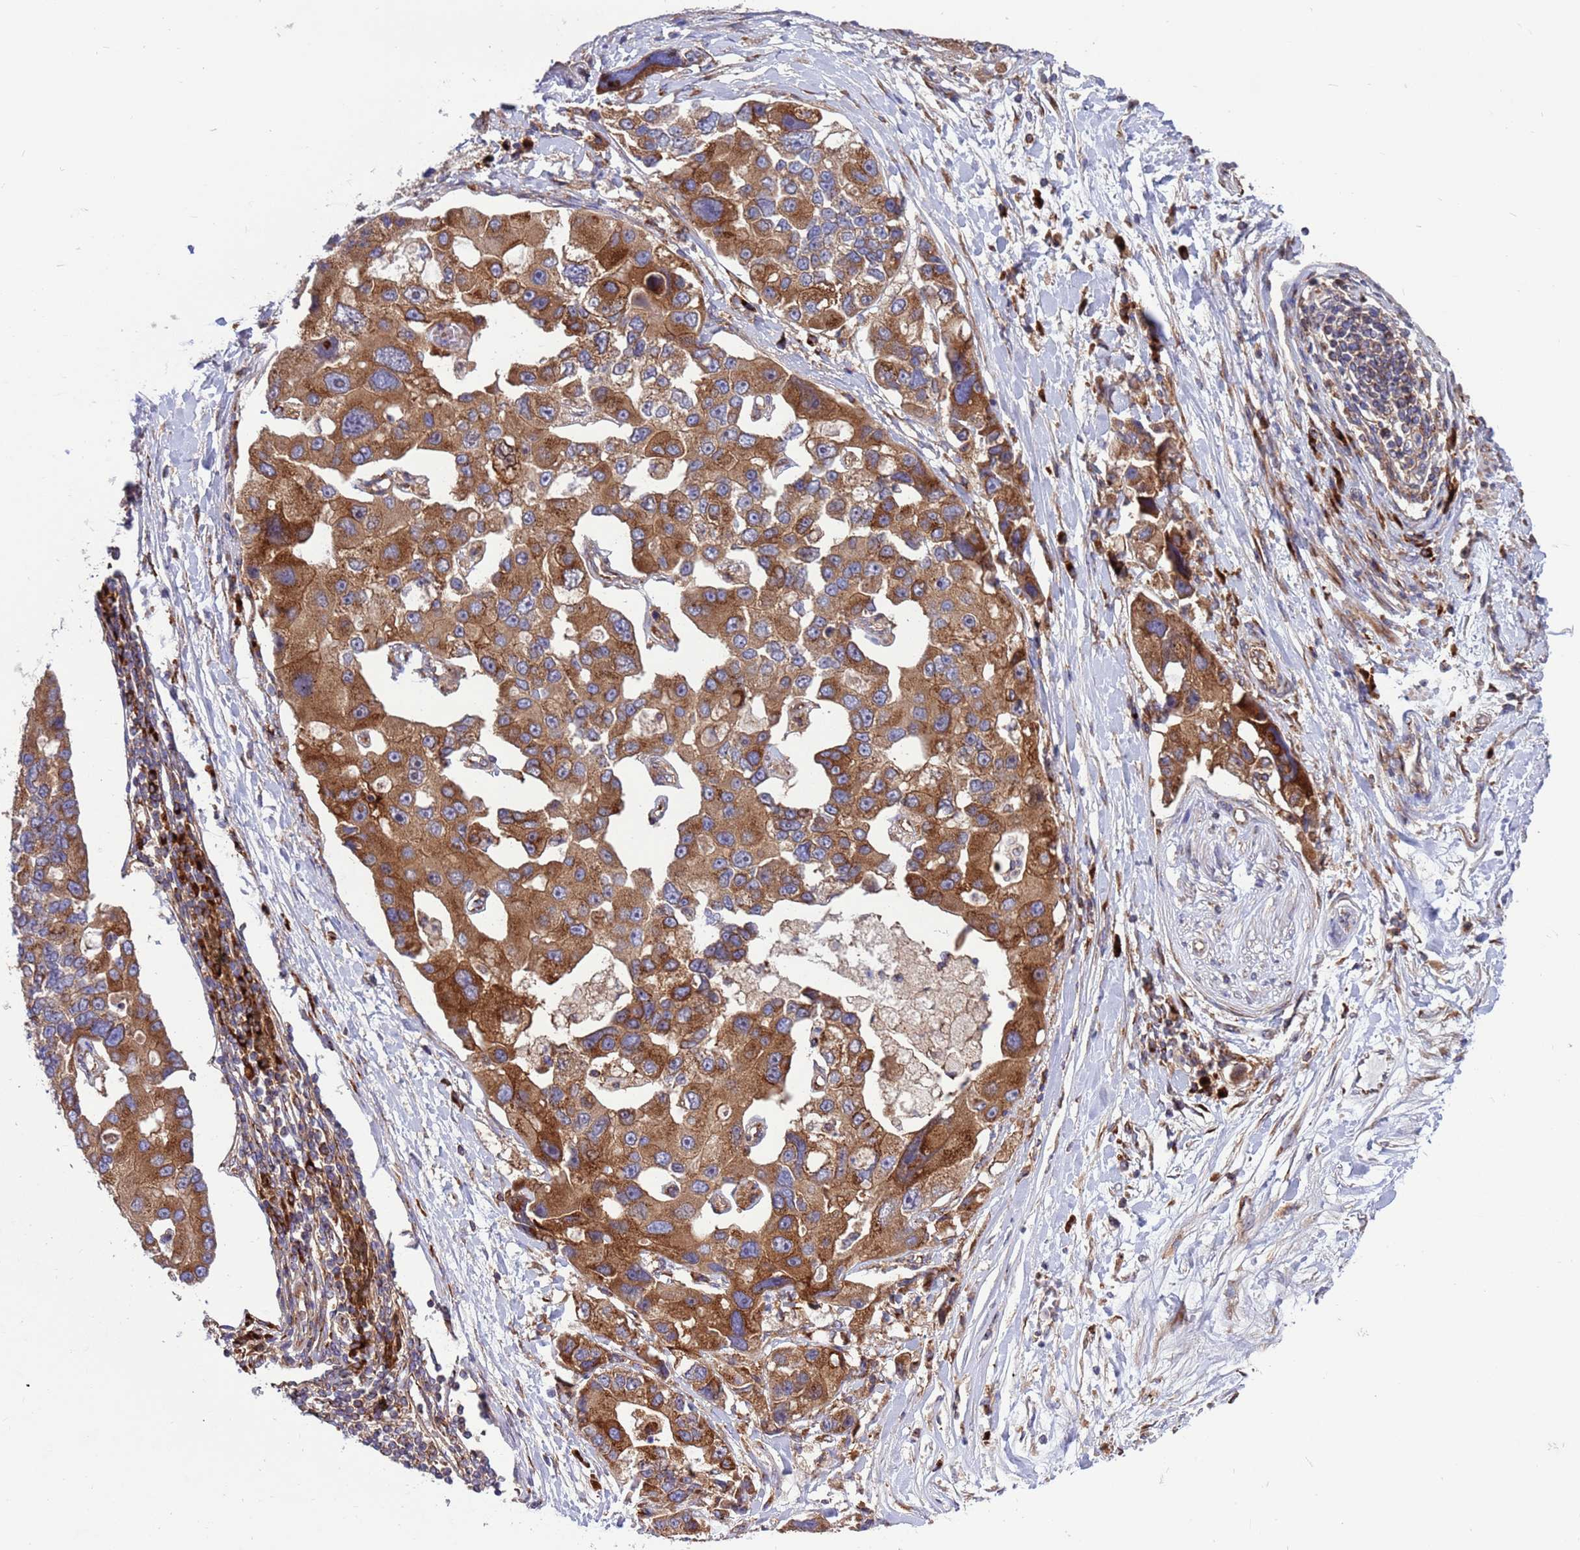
{"staining": {"intensity": "moderate", "quantity": ">75%", "location": "cytoplasmic/membranous"}, "tissue": "lung cancer", "cell_type": "Tumor cells", "image_type": "cancer", "snomed": [{"axis": "morphology", "description": "Adenocarcinoma, NOS"}, {"axis": "topography", "description": "Lung"}], "caption": "Adenocarcinoma (lung) tissue demonstrates moderate cytoplasmic/membranous expression in approximately >75% of tumor cells", "gene": "ZC3HAV1", "patient": {"sex": "female", "age": 54}}